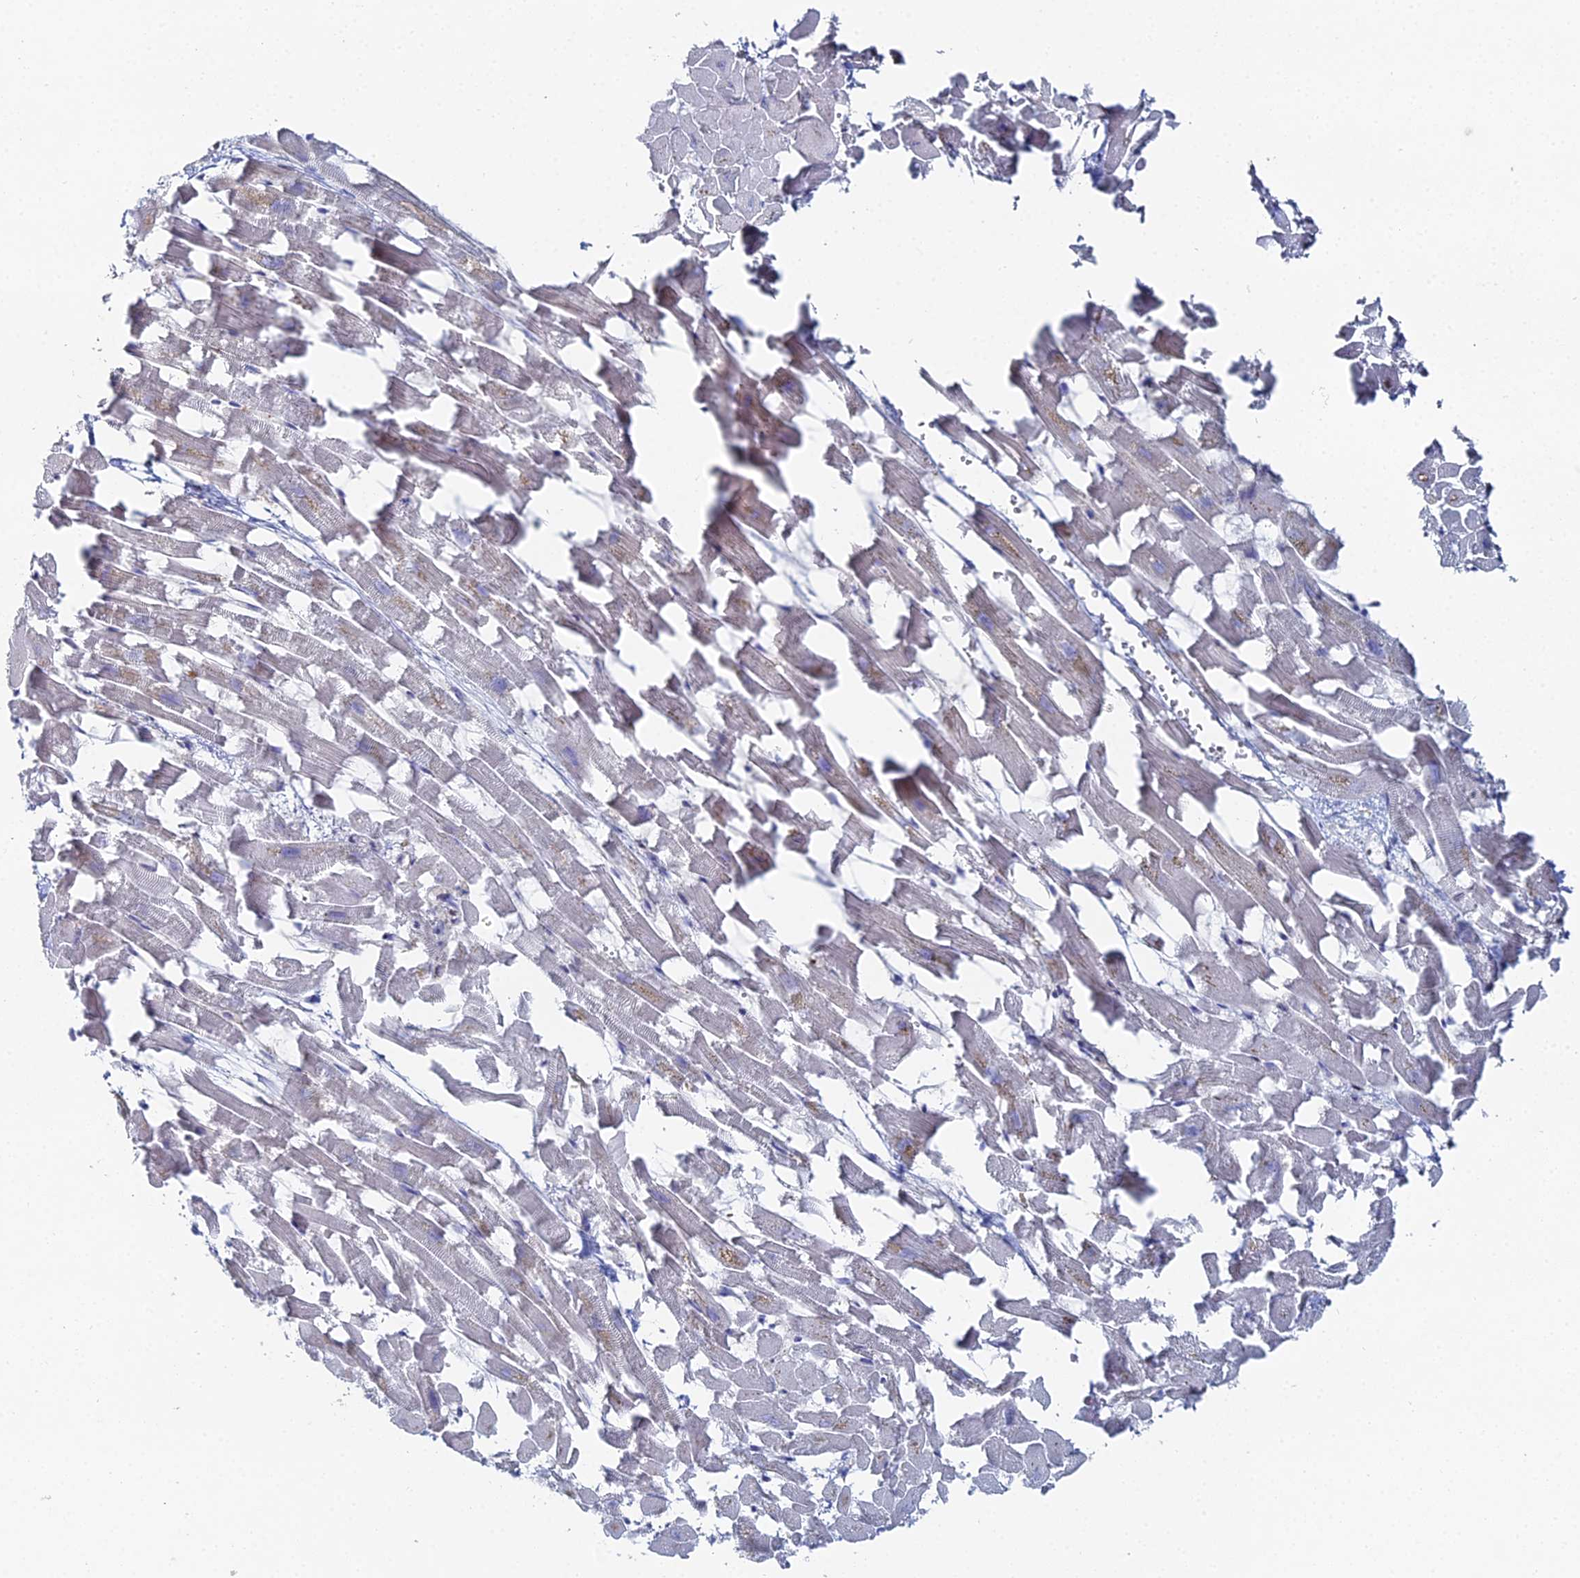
{"staining": {"intensity": "weak", "quantity": "<25%", "location": "nuclear"}, "tissue": "heart muscle", "cell_type": "Cardiomyocytes", "image_type": "normal", "snomed": [{"axis": "morphology", "description": "Normal tissue, NOS"}, {"axis": "topography", "description": "Heart"}], "caption": "DAB immunohistochemical staining of unremarkable human heart muscle demonstrates no significant expression in cardiomyocytes.", "gene": "GSC2", "patient": {"sex": "female", "age": 64}}